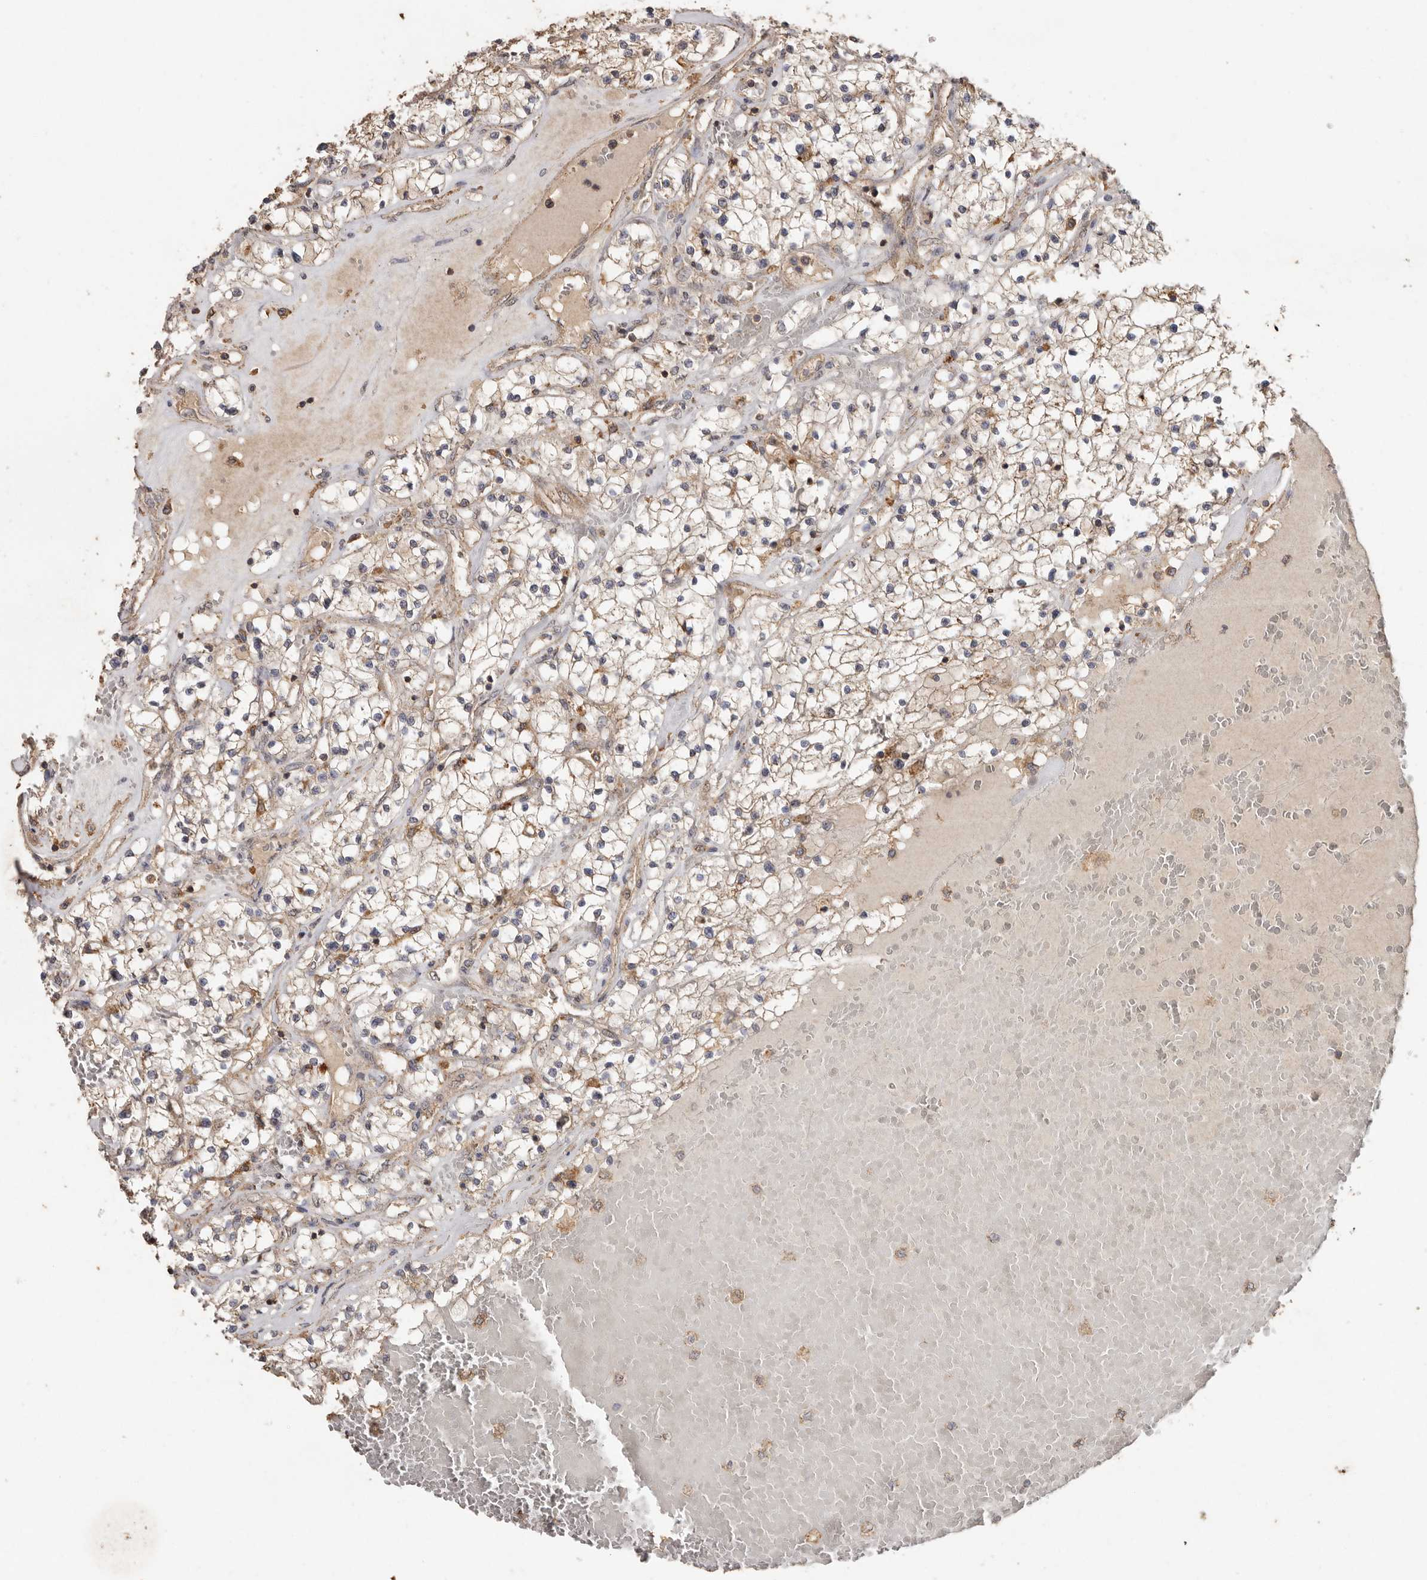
{"staining": {"intensity": "weak", "quantity": "<25%", "location": "cytoplasmic/membranous"}, "tissue": "renal cancer", "cell_type": "Tumor cells", "image_type": "cancer", "snomed": [{"axis": "morphology", "description": "Normal tissue, NOS"}, {"axis": "morphology", "description": "Adenocarcinoma, NOS"}, {"axis": "topography", "description": "Kidney"}], "caption": "This image is of renal adenocarcinoma stained with immunohistochemistry to label a protein in brown with the nuclei are counter-stained blue. There is no expression in tumor cells. (DAB IHC, high magnification).", "gene": "RWDD1", "patient": {"sex": "male", "age": 68}}